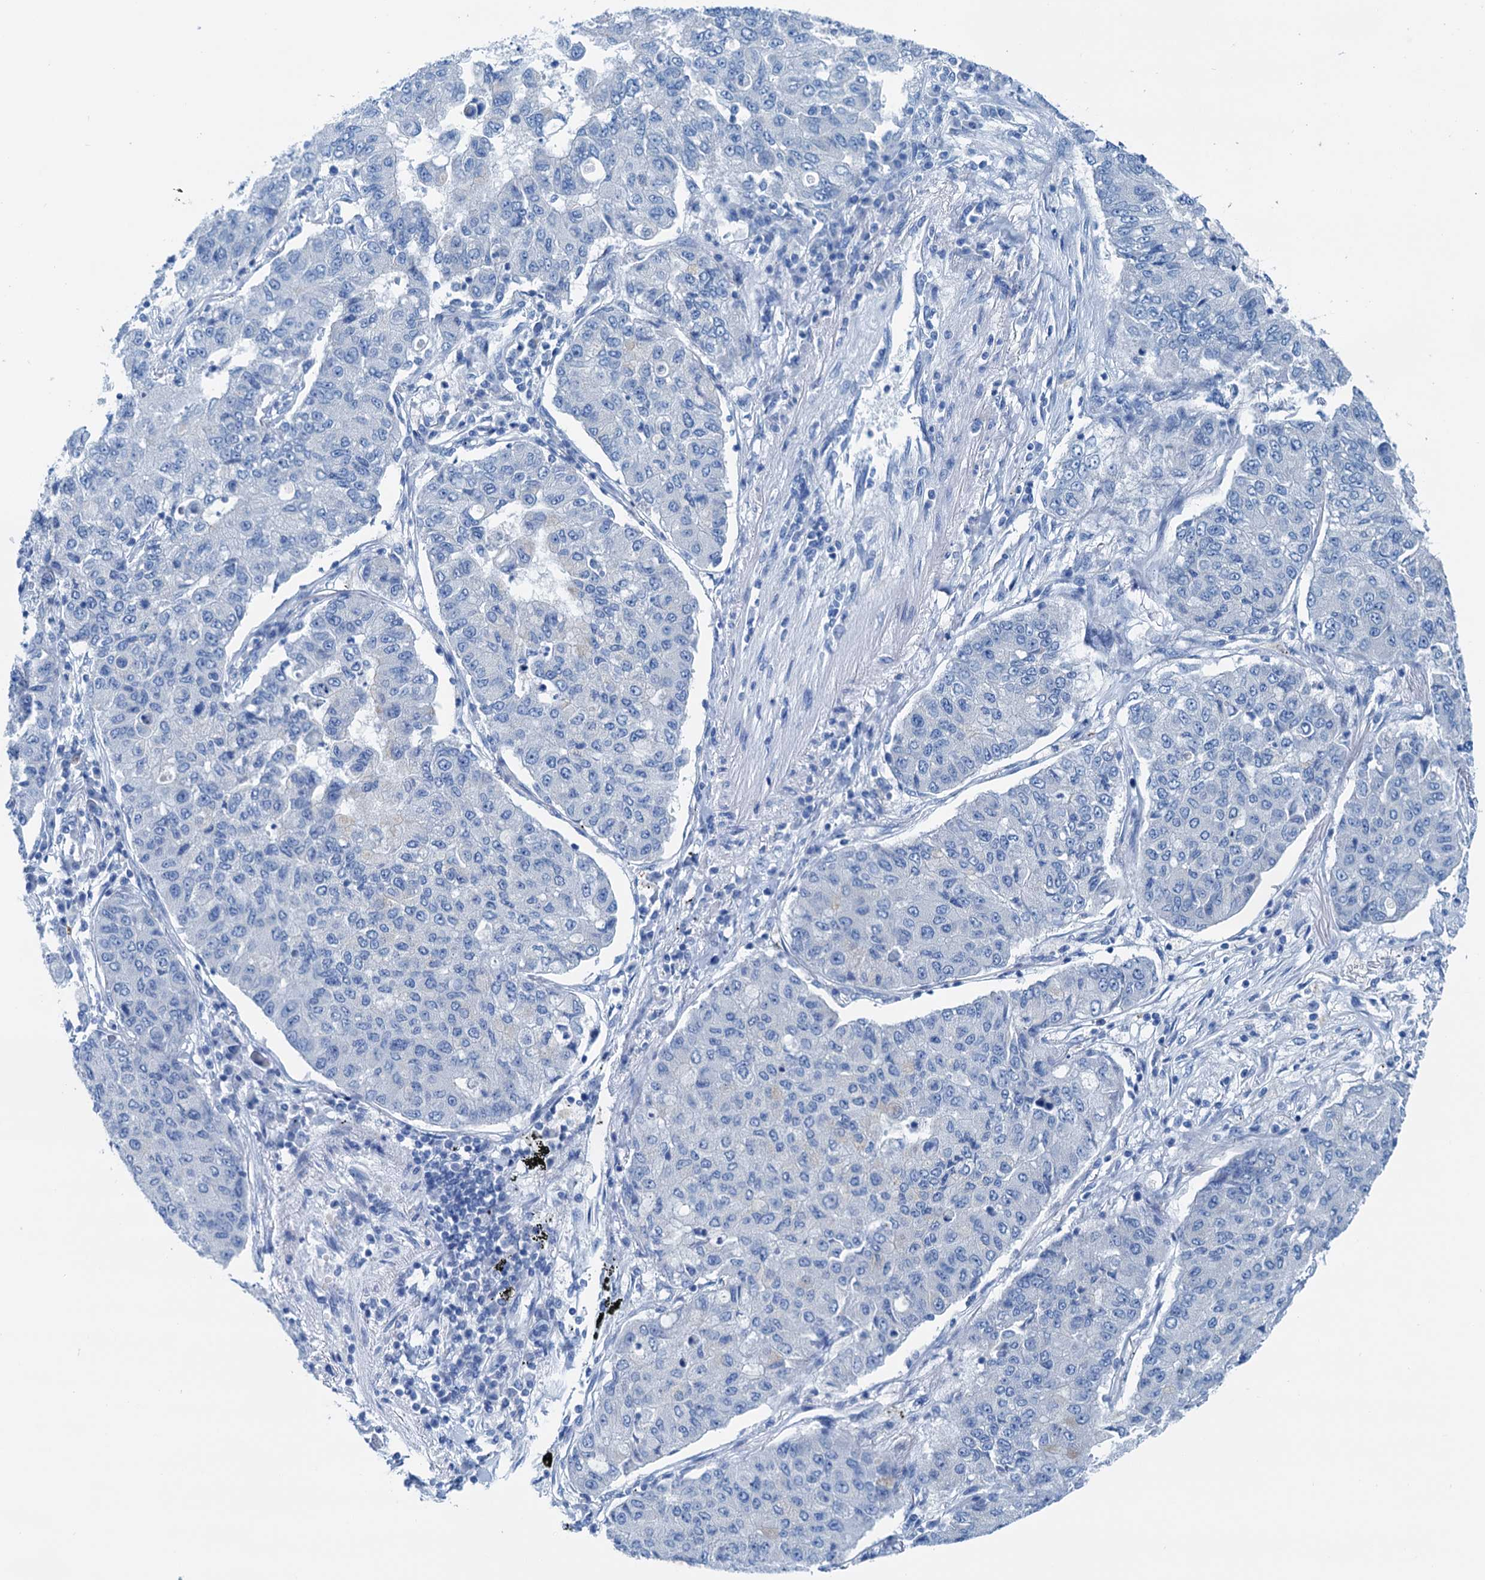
{"staining": {"intensity": "negative", "quantity": "none", "location": "none"}, "tissue": "lung cancer", "cell_type": "Tumor cells", "image_type": "cancer", "snomed": [{"axis": "morphology", "description": "Squamous cell carcinoma, NOS"}, {"axis": "topography", "description": "Lung"}], "caption": "This is a histopathology image of IHC staining of squamous cell carcinoma (lung), which shows no staining in tumor cells. (Brightfield microscopy of DAB (3,3'-diaminobenzidine) immunohistochemistry at high magnification).", "gene": "KNDC1", "patient": {"sex": "male", "age": 74}}